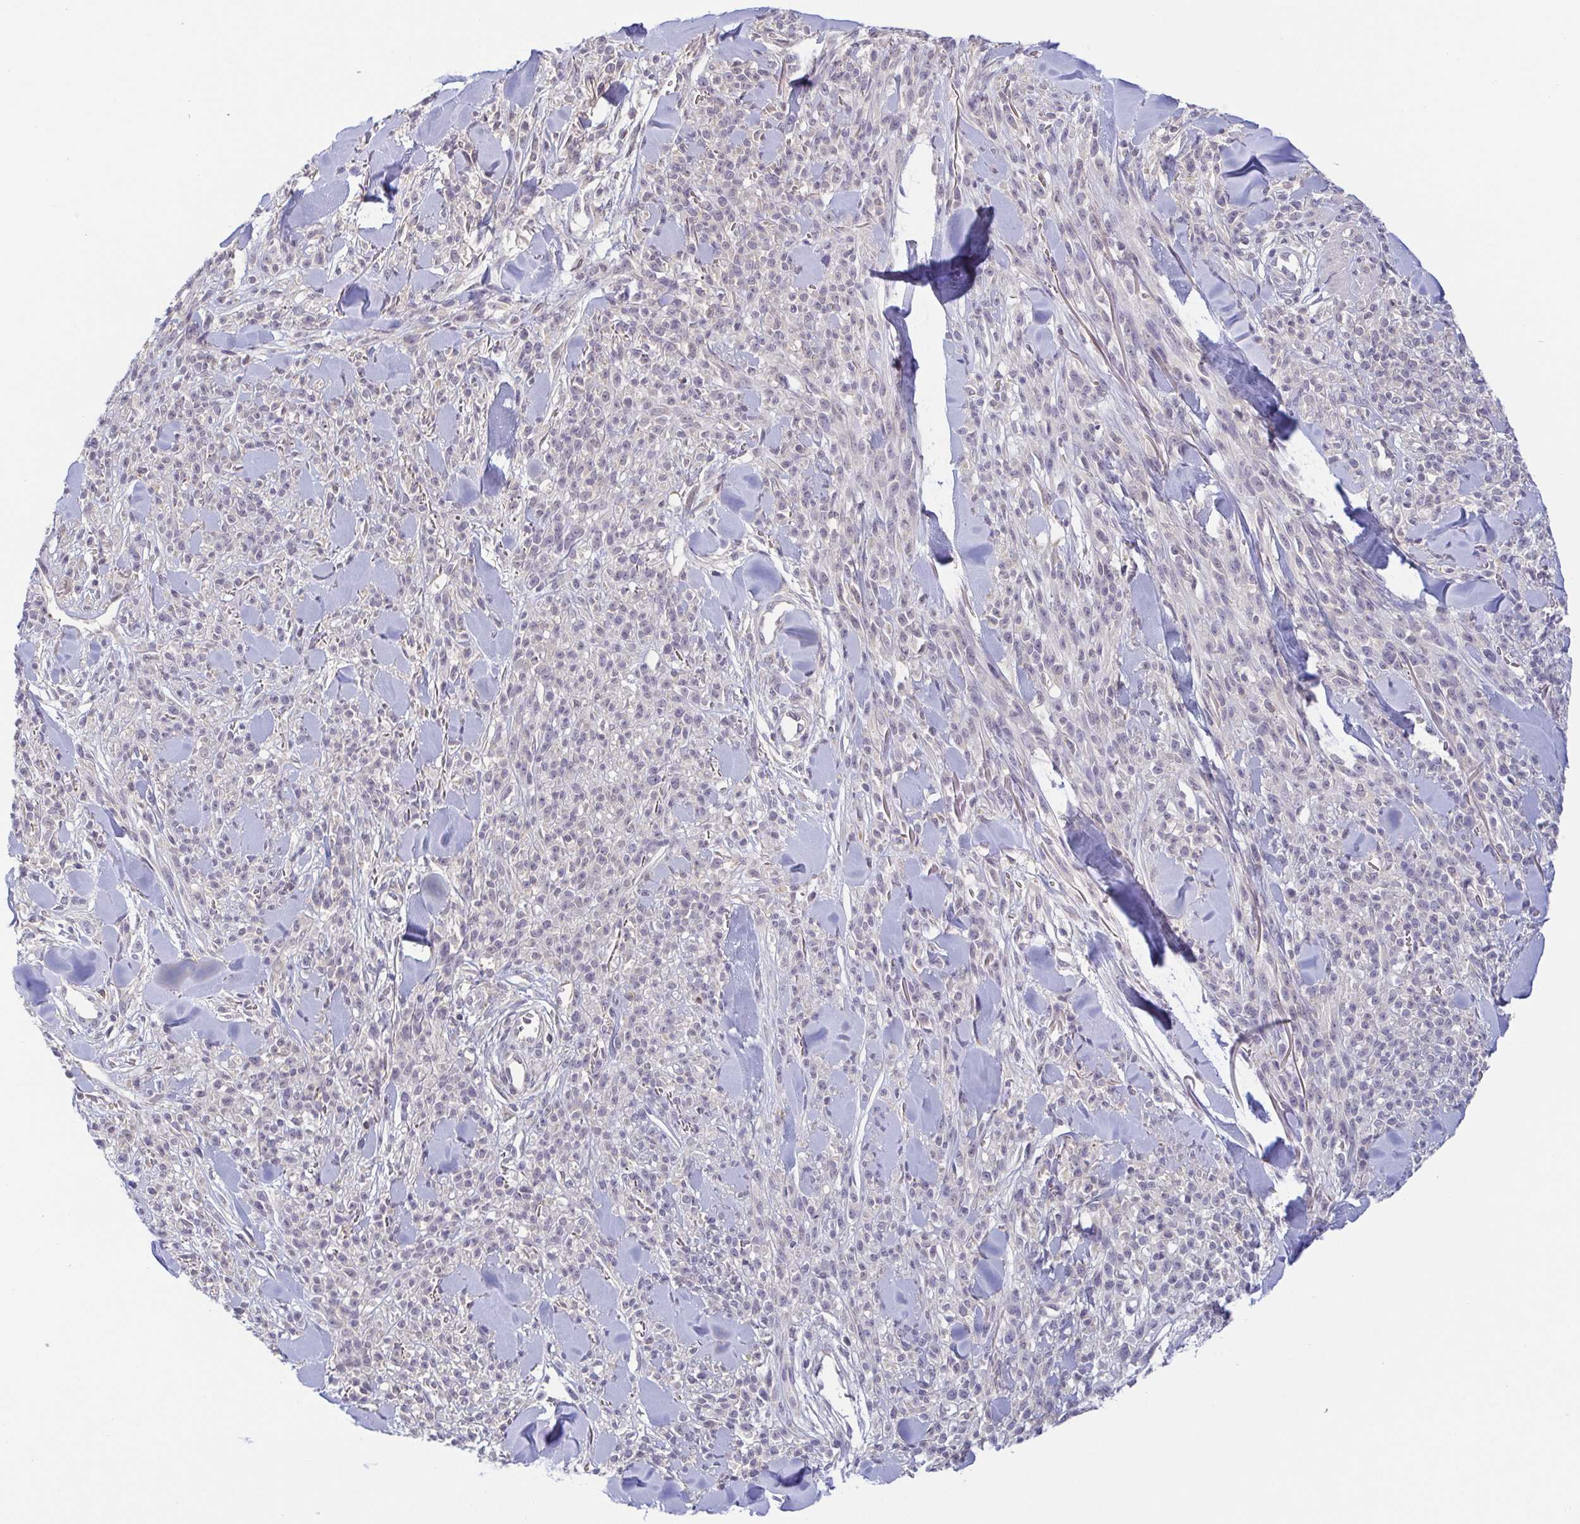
{"staining": {"intensity": "negative", "quantity": "none", "location": "none"}, "tissue": "melanoma", "cell_type": "Tumor cells", "image_type": "cancer", "snomed": [{"axis": "morphology", "description": "Malignant melanoma, NOS"}, {"axis": "topography", "description": "Skin"}, {"axis": "topography", "description": "Skin of trunk"}], "caption": "Immunohistochemistry (IHC) histopathology image of neoplastic tissue: human malignant melanoma stained with DAB shows no significant protein positivity in tumor cells.", "gene": "BCL2L1", "patient": {"sex": "male", "age": 74}}